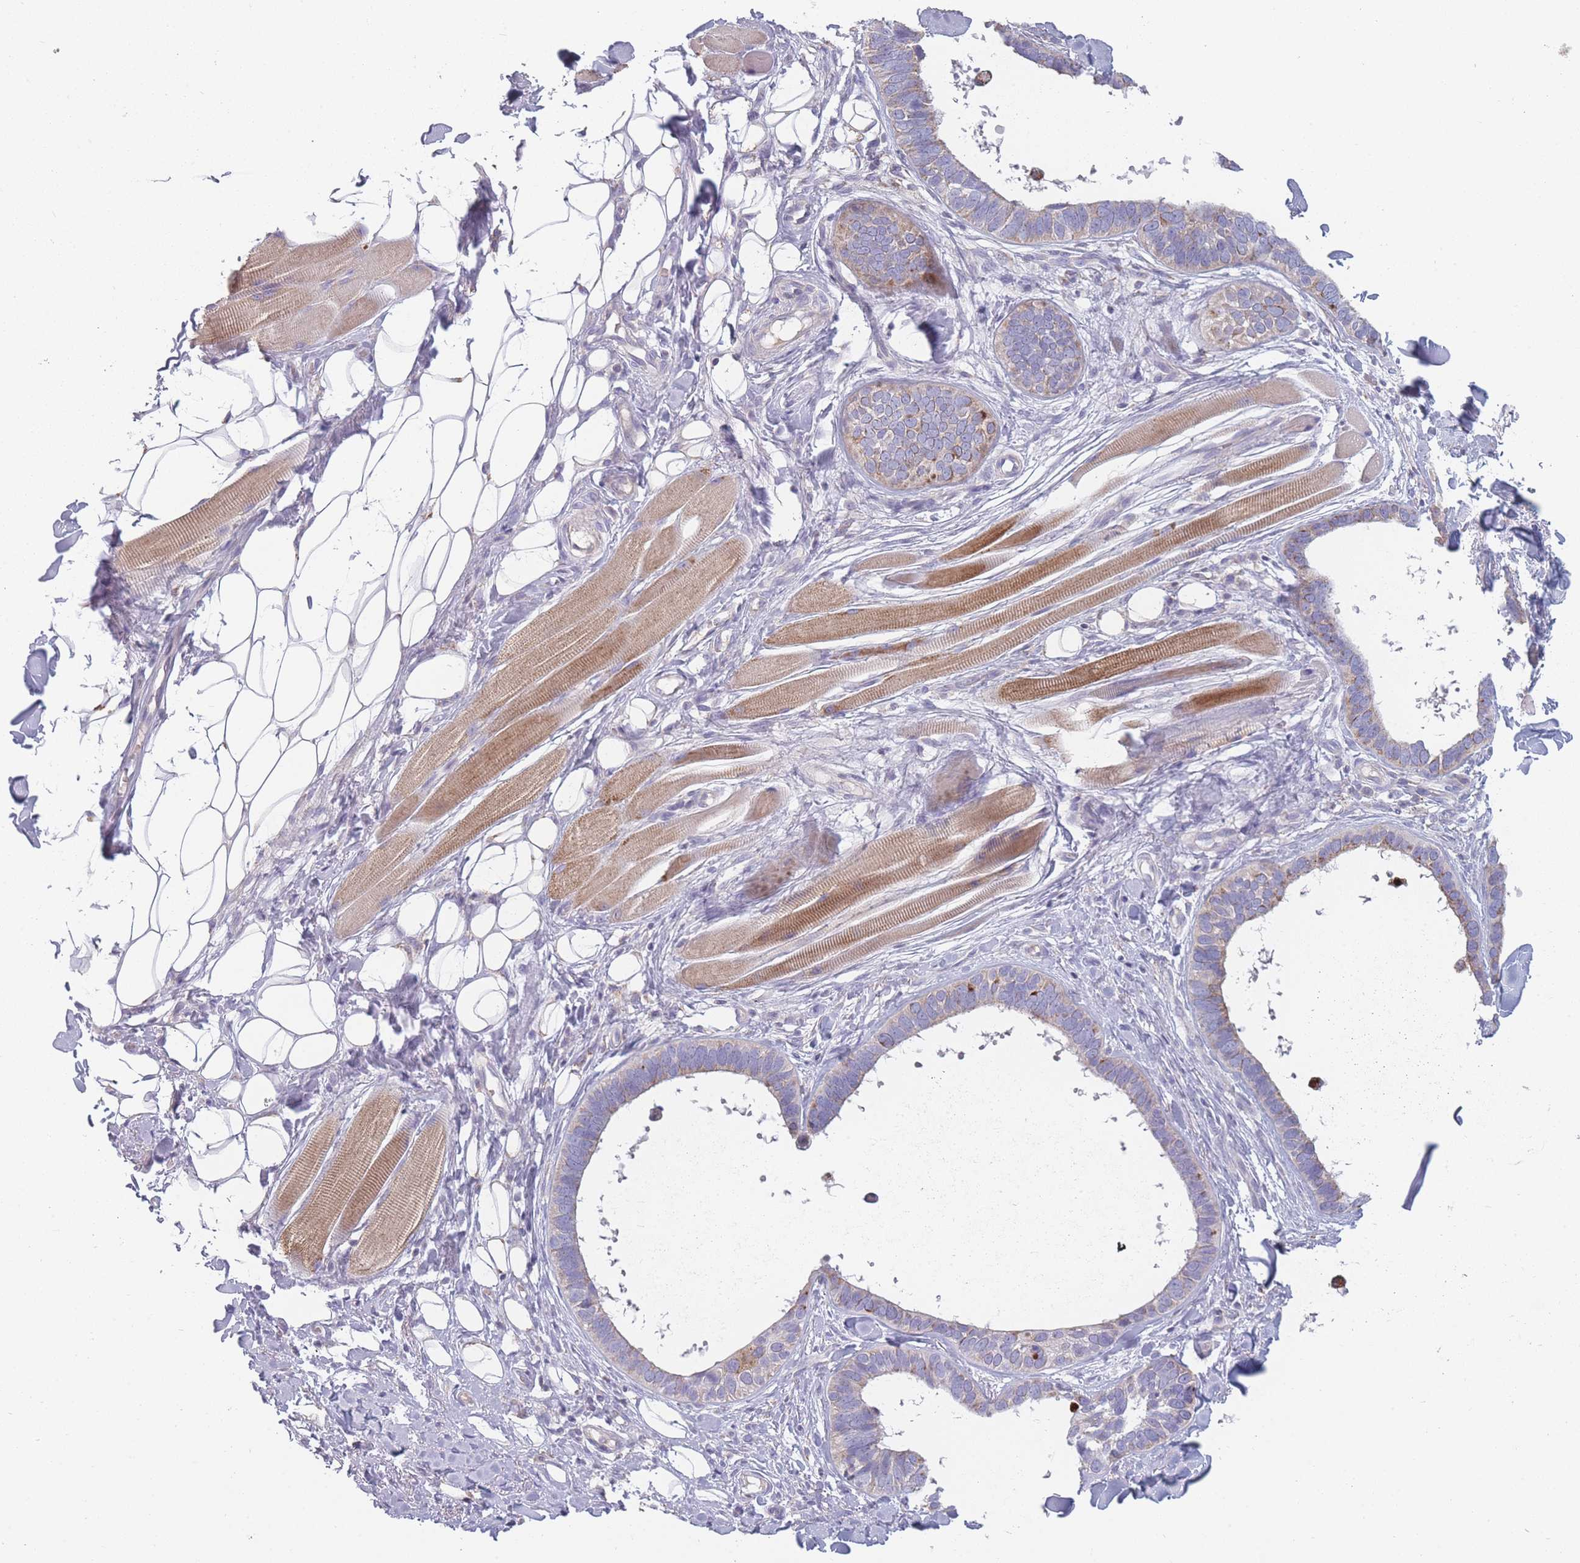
{"staining": {"intensity": "moderate", "quantity": "<25%", "location": "cytoplasmic/membranous"}, "tissue": "skin cancer", "cell_type": "Tumor cells", "image_type": "cancer", "snomed": [{"axis": "morphology", "description": "Basal cell carcinoma"}, {"axis": "topography", "description": "Skin"}], "caption": "The photomicrograph displays immunohistochemical staining of skin cancer (basal cell carcinoma). There is moderate cytoplasmic/membranous staining is identified in approximately <25% of tumor cells.", "gene": "PEX11B", "patient": {"sex": "male", "age": 62}}